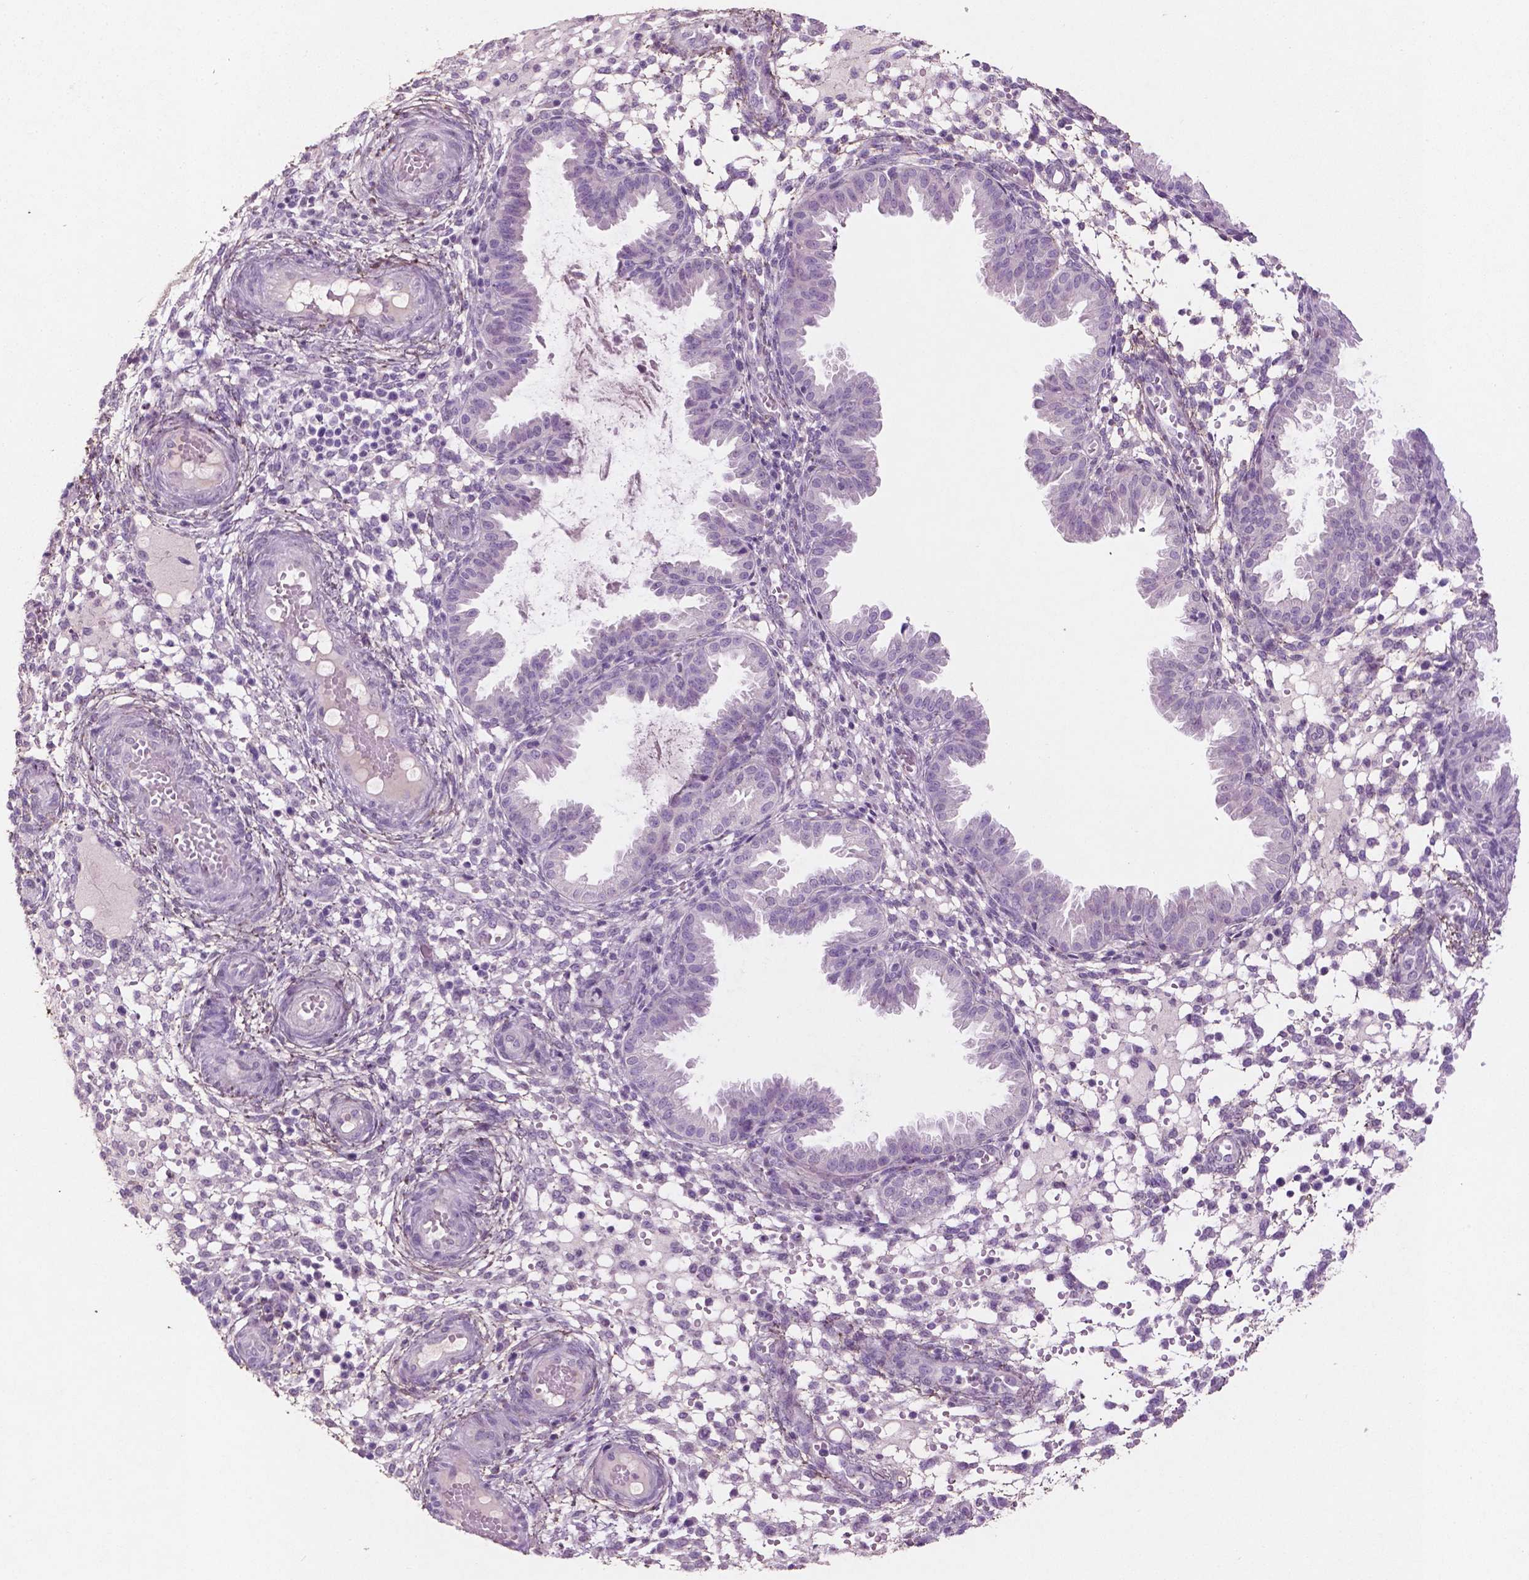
{"staining": {"intensity": "negative", "quantity": "none", "location": "none"}, "tissue": "endometrium", "cell_type": "Cells in endometrial stroma", "image_type": "normal", "snomed": [{"axis": "morphology", "description": "Normal tissue, NOS"}, {"axis": "topography", "description": "Endometrium"}], "caption": "A high-resolution micrograph shows immunohistochemistry (IHC) staining of unremarkable endometrium, which reveals no significant expression in cells in endometrial stroma.", "gene": "DLG2", "patient": {"sex": "female", "age": 33}}